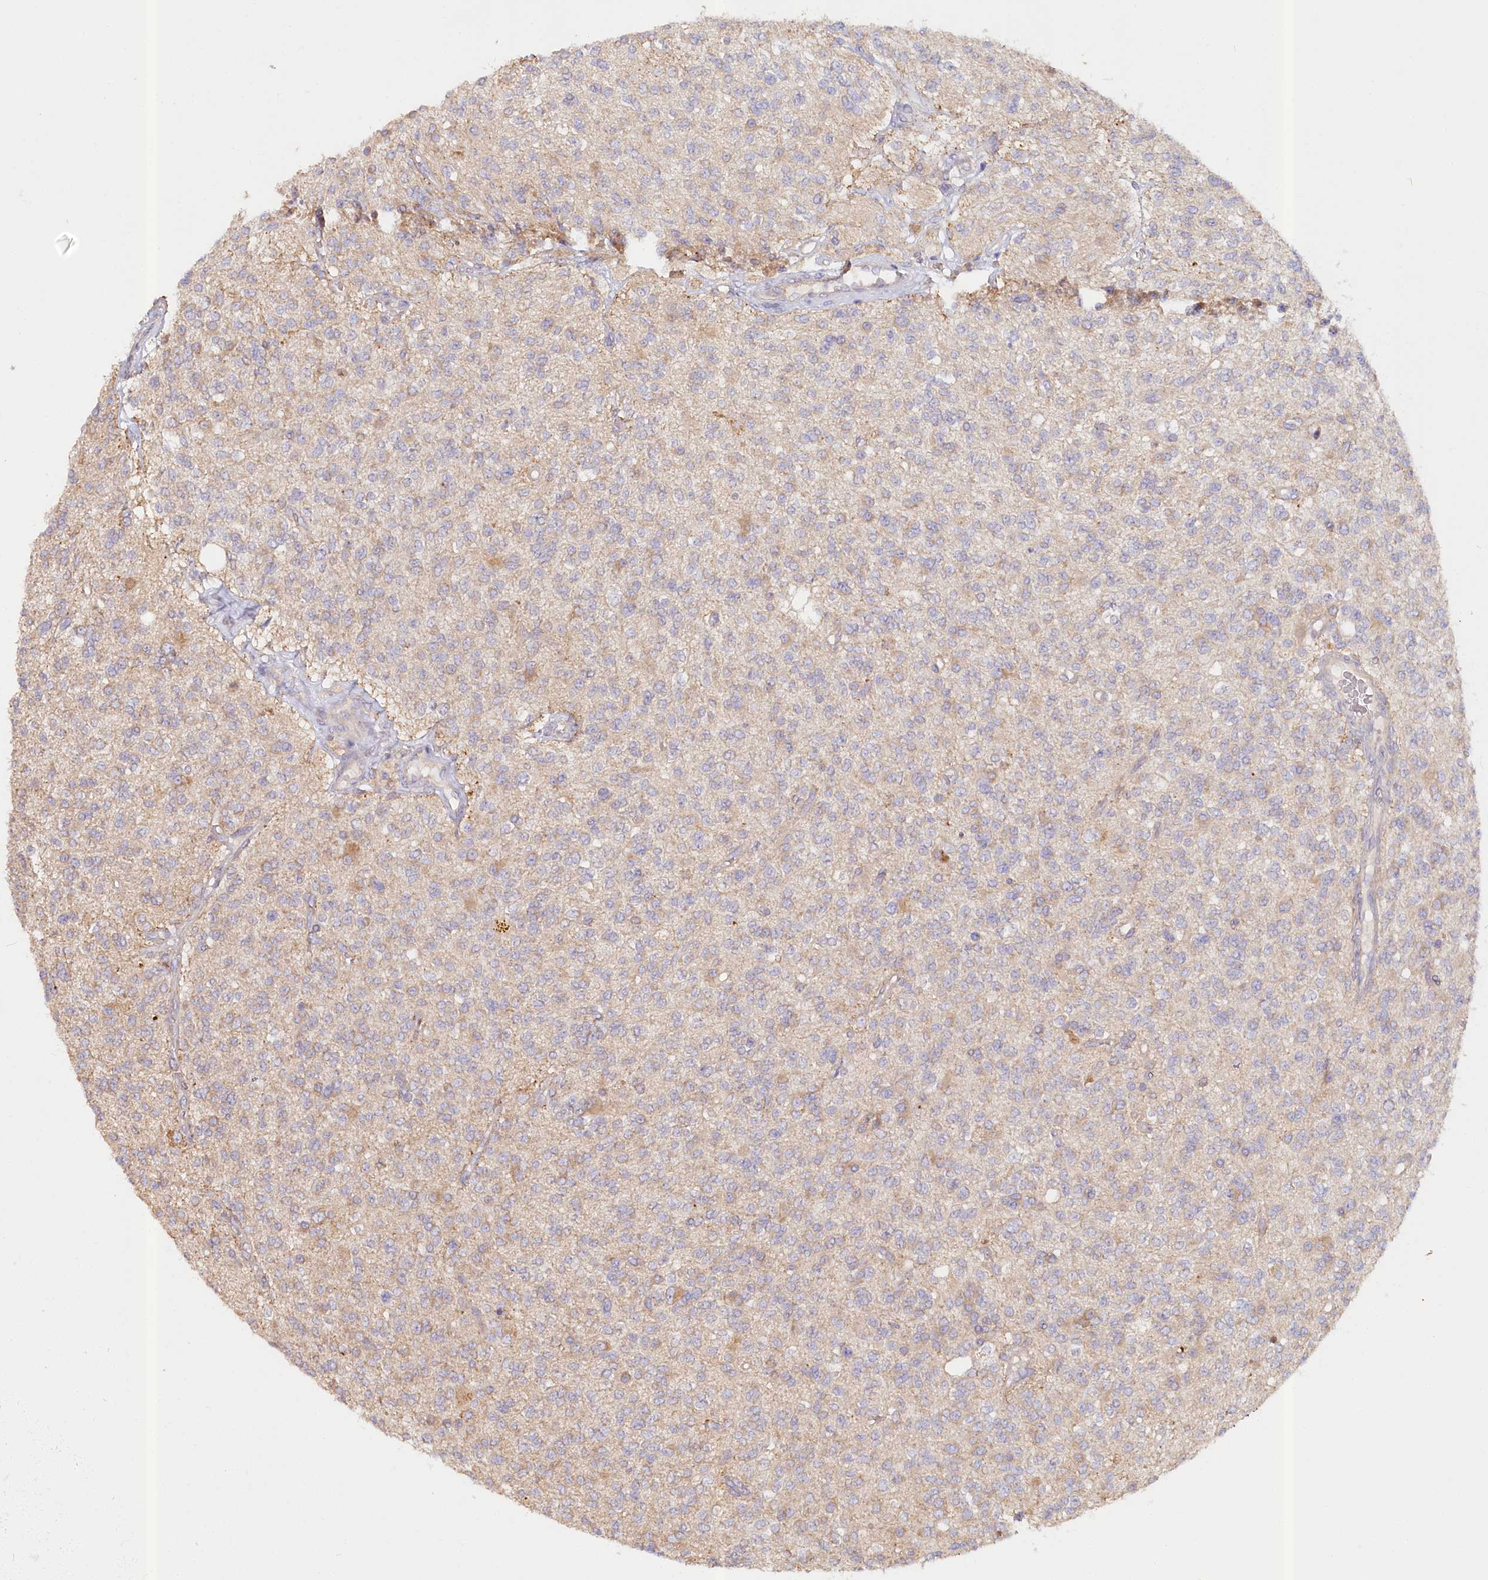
{"staining": {"intensity": "weak", "quantity": "<25%", "location": "cytoplasmic/membranous"}, "tissue": "glioma", "cell_type": "Tumor cells", "image_type": "cancer", "snomed": [{"axis": "morphology", "description": "Glioma, malignant, High grade"}, {"axis": "topography", "description": "Brain"}], "caption": "DAB immunohistochemical staining of malignant glioma (high-grade) exhibits no significant expression in tumor cells. (Stains: DAB (3,3'-diaminobenzidine) immunohistochemistry with hematoxylin counter stain, Microscopy: brightfield microscopy at high magnification).", "gene": "PAIP2", "patient": {"sex": "male", "age": 34}}